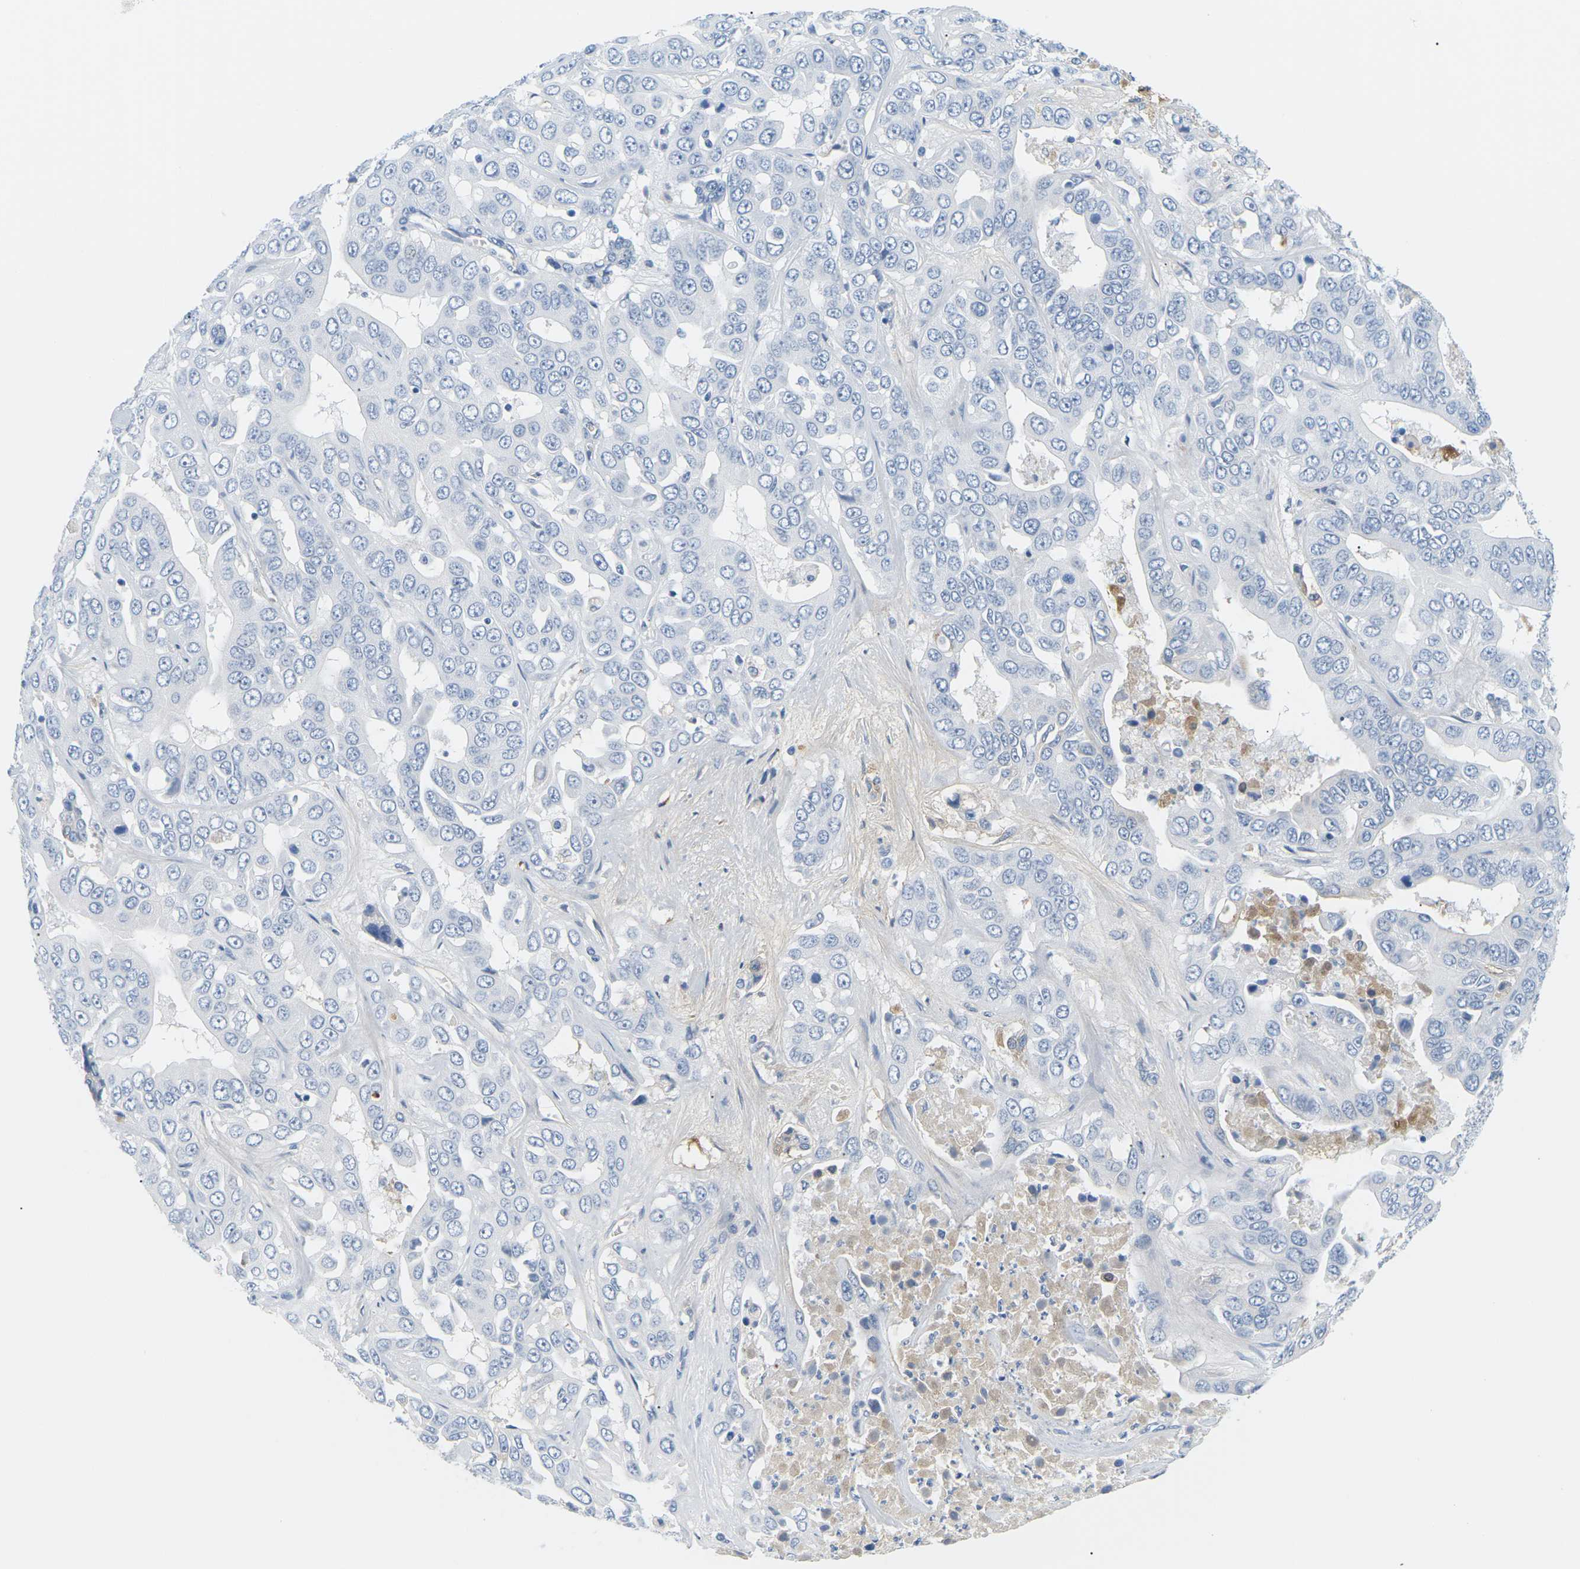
{"staining": {"intensity": "negative", "quantity": "none", "location": "none"}, "tissue": "liver cancer", "cell_type": "Tumor cells", "image_type": "cancer", "snomed": [{"axis": "morphology", "description": "Cholangiocarcinoma"}, {"axis": "topography", "description": "Liver"}], "caption": "DAB immunohistochemical staining of cholangiocarcinoma (liver) exhibits no significant expression in tumor cells.", "gene": "APOB", "patient": {"sex": "female", "age": 52}}